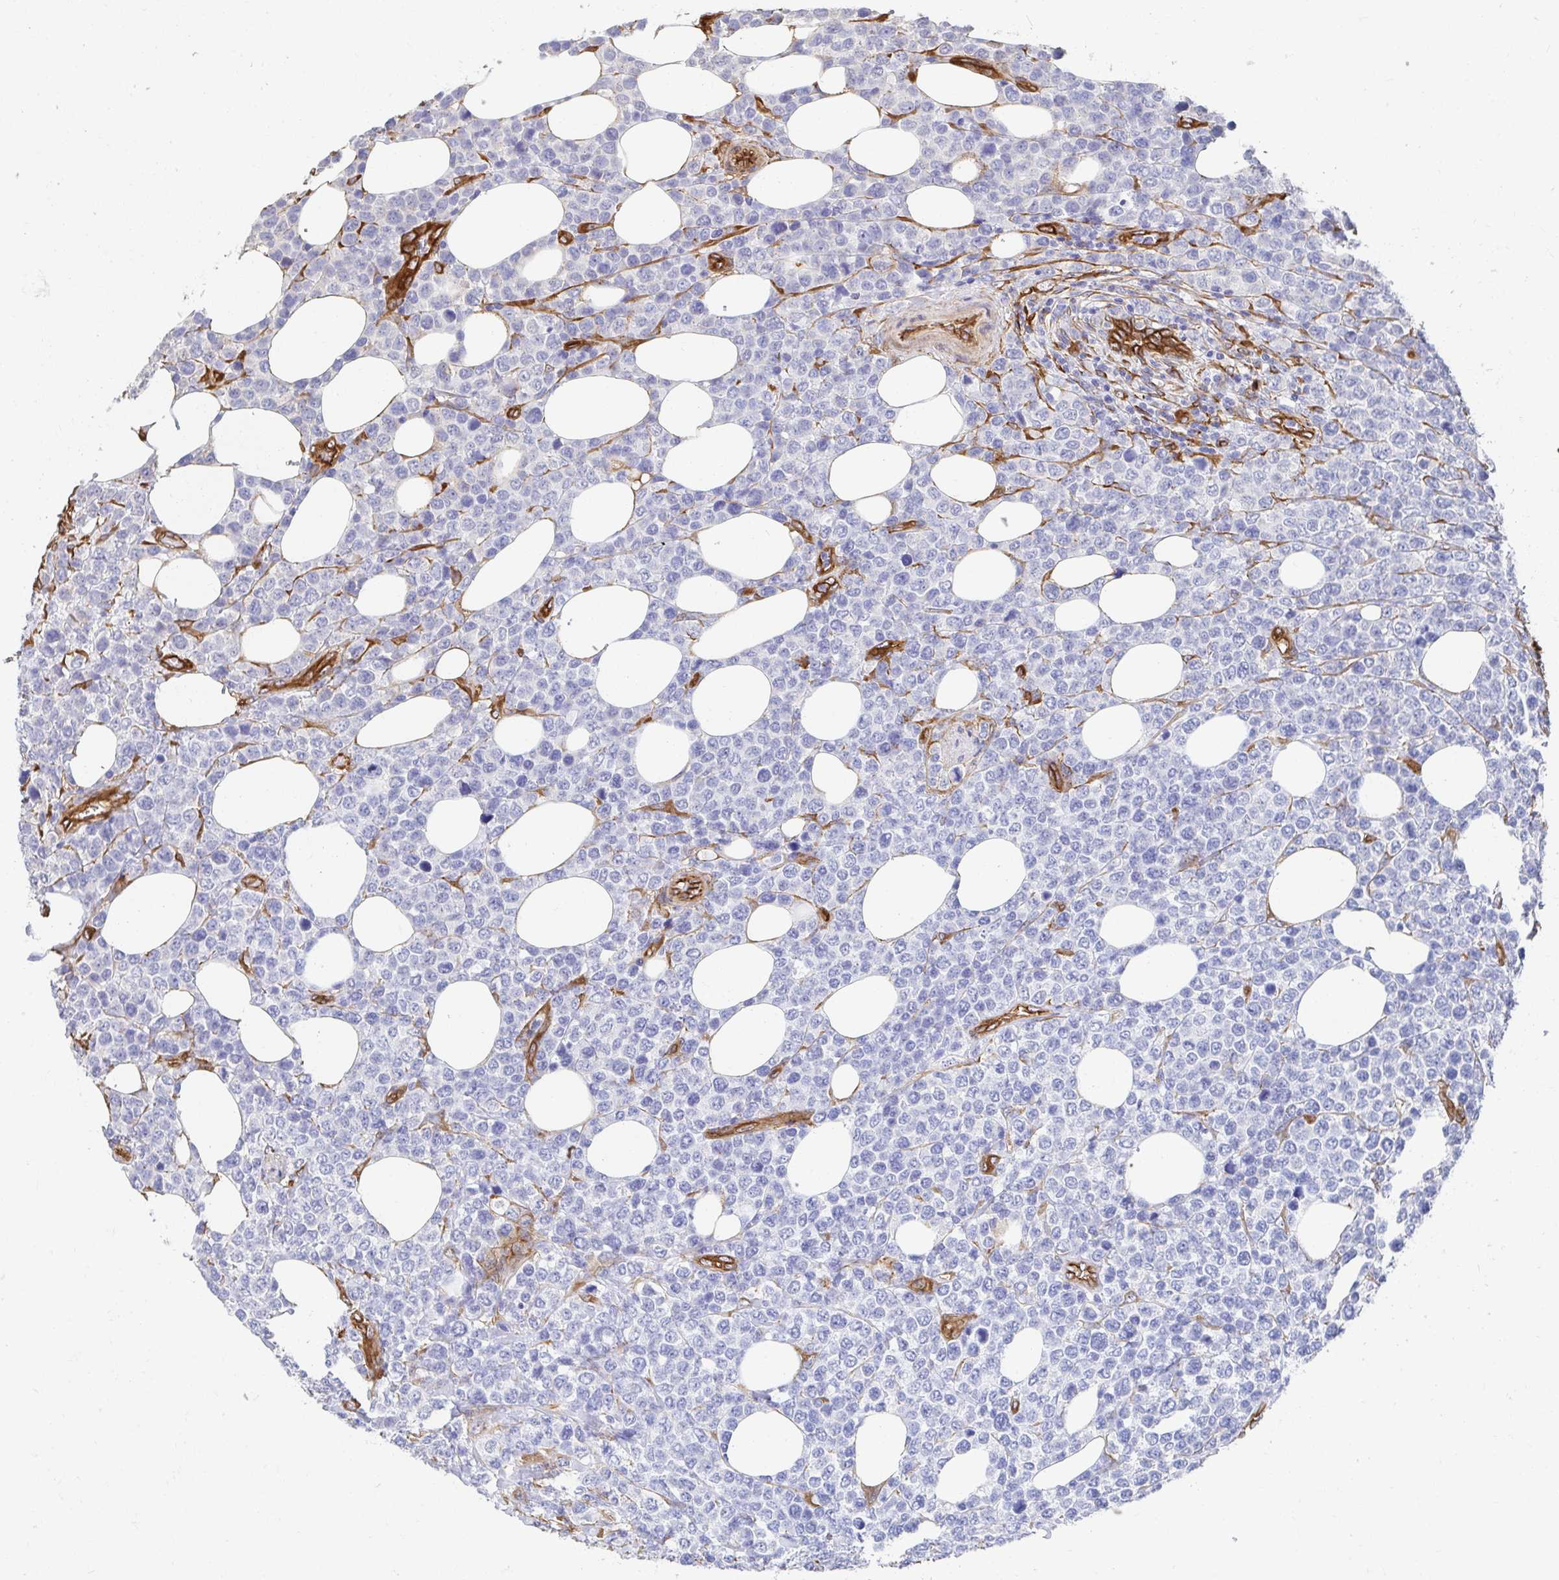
{"staining": {"intensity": "negative", "quantity": "none", "location": "none"}, "tissue": "lymphoma", "cell_type": "Tumor cells", "image_type": "cancer", "snomed": [{"axis": "morphology", "description": "Malignant lymphoma, non-Hodgkin's type, High grade"}, {"axis": "topography", "description": "Soft tissue"}], "caption": "This is an immunohistochemistry (IHC) image of high-grade malignant lymphoma, non-Hodgkin's type. There is no staining in tumor cells.", "gene": "CTTN", "patient": {"sex": "female", "age": 56}}